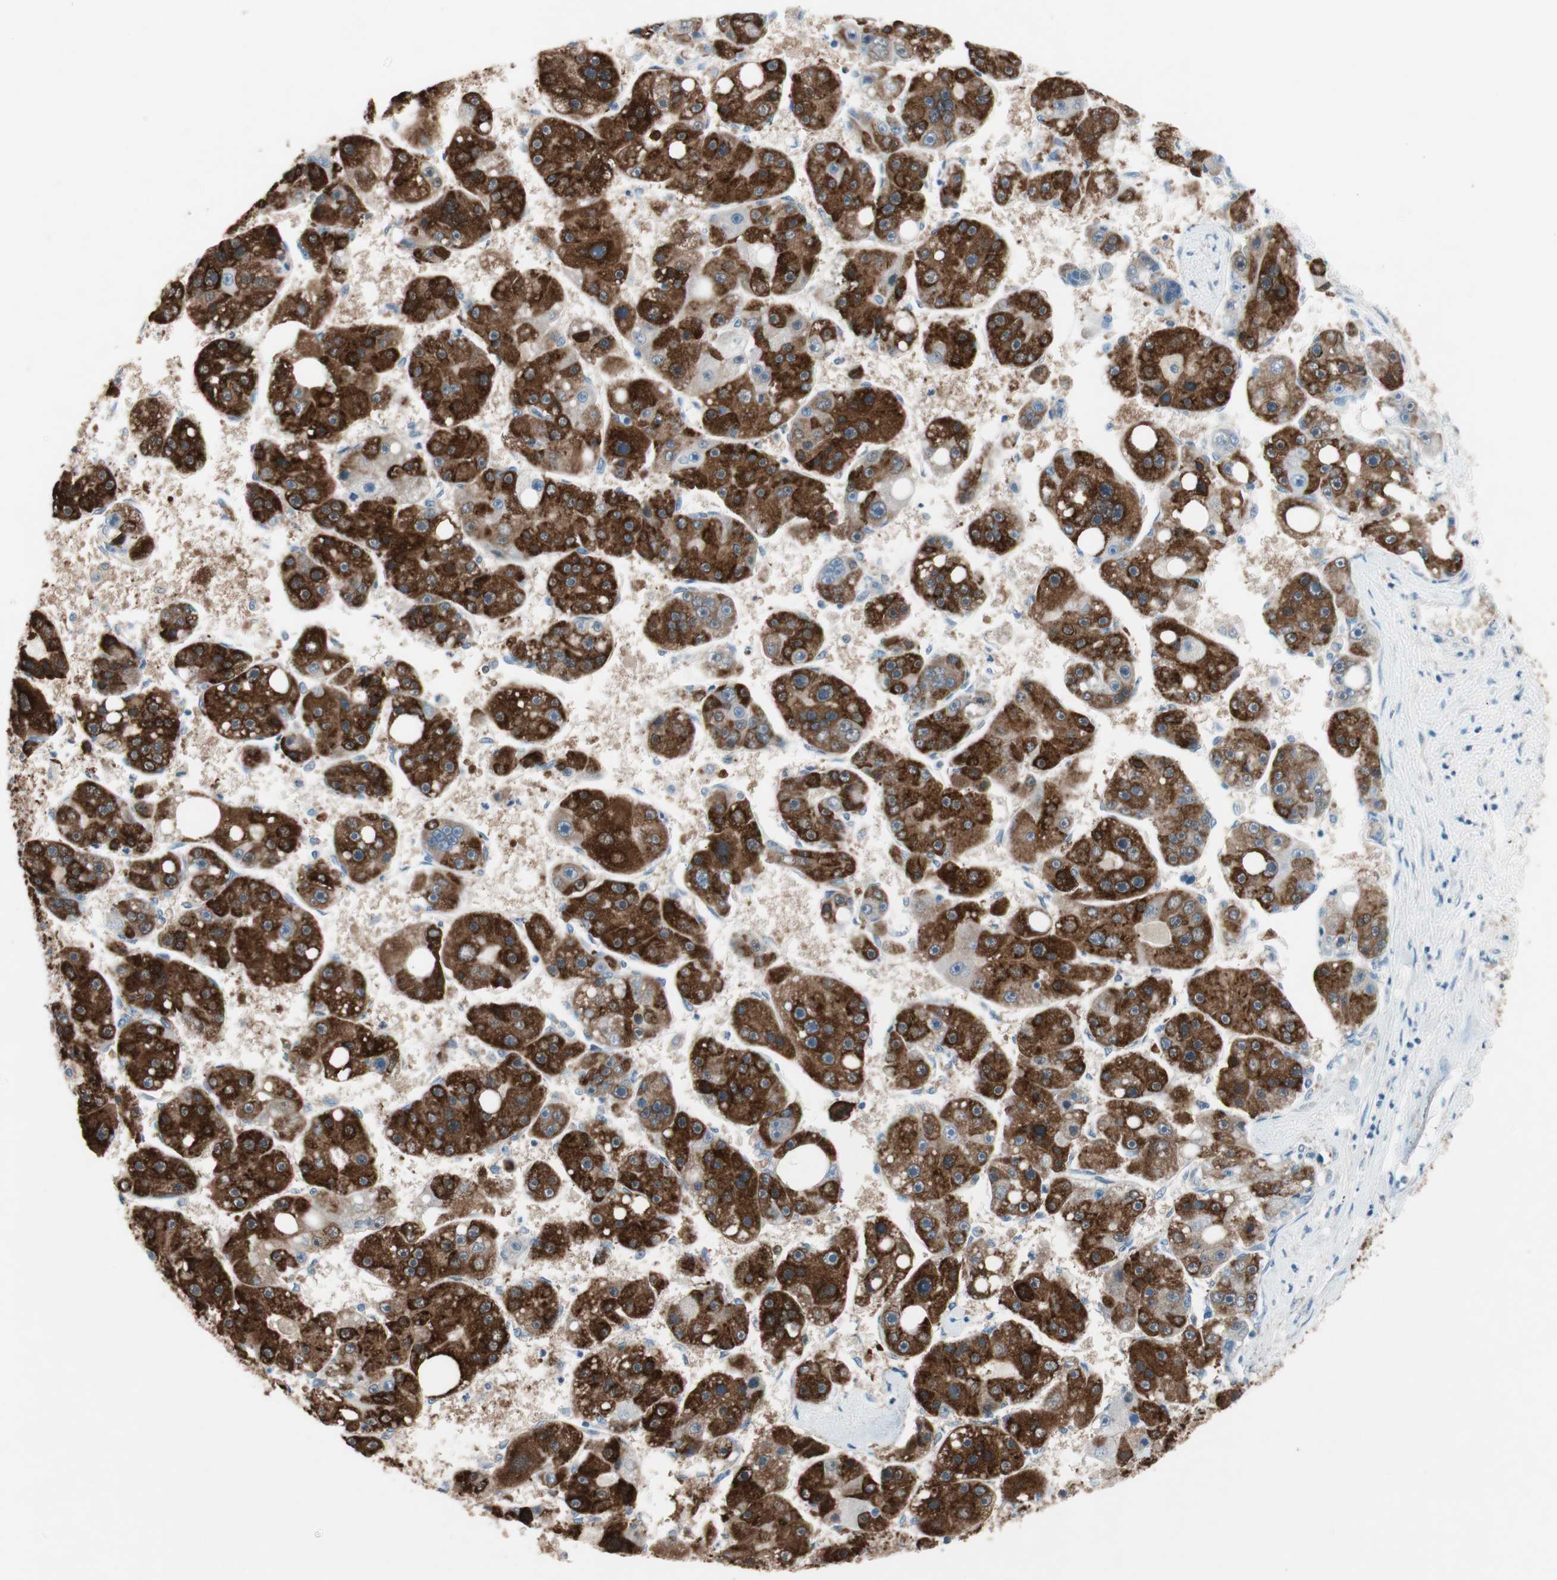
{"staining": {"intensity": "strong", "quantity": ">75%", "location": "cytoplasmic/membranous"}, "tissue": "liver cancer", "cell_type": "Tumor cells", "image_type": "cancer", "snomed": [{"axis": "morphology", "description": "Carcinoma, Hepatocellular, NOS"}, {"axis": "topography", "description": "Liver"}], "caption": "Brown immunohistochemical staining in human liver cancer displays strong cytoplasmic/membranous staining in approximately >75% of tumor cells. Ihc stains the protein in brown and the nuclei are stained blue.", "gene": "GLUL", "patient": {"sex": "female", "age": 61}}